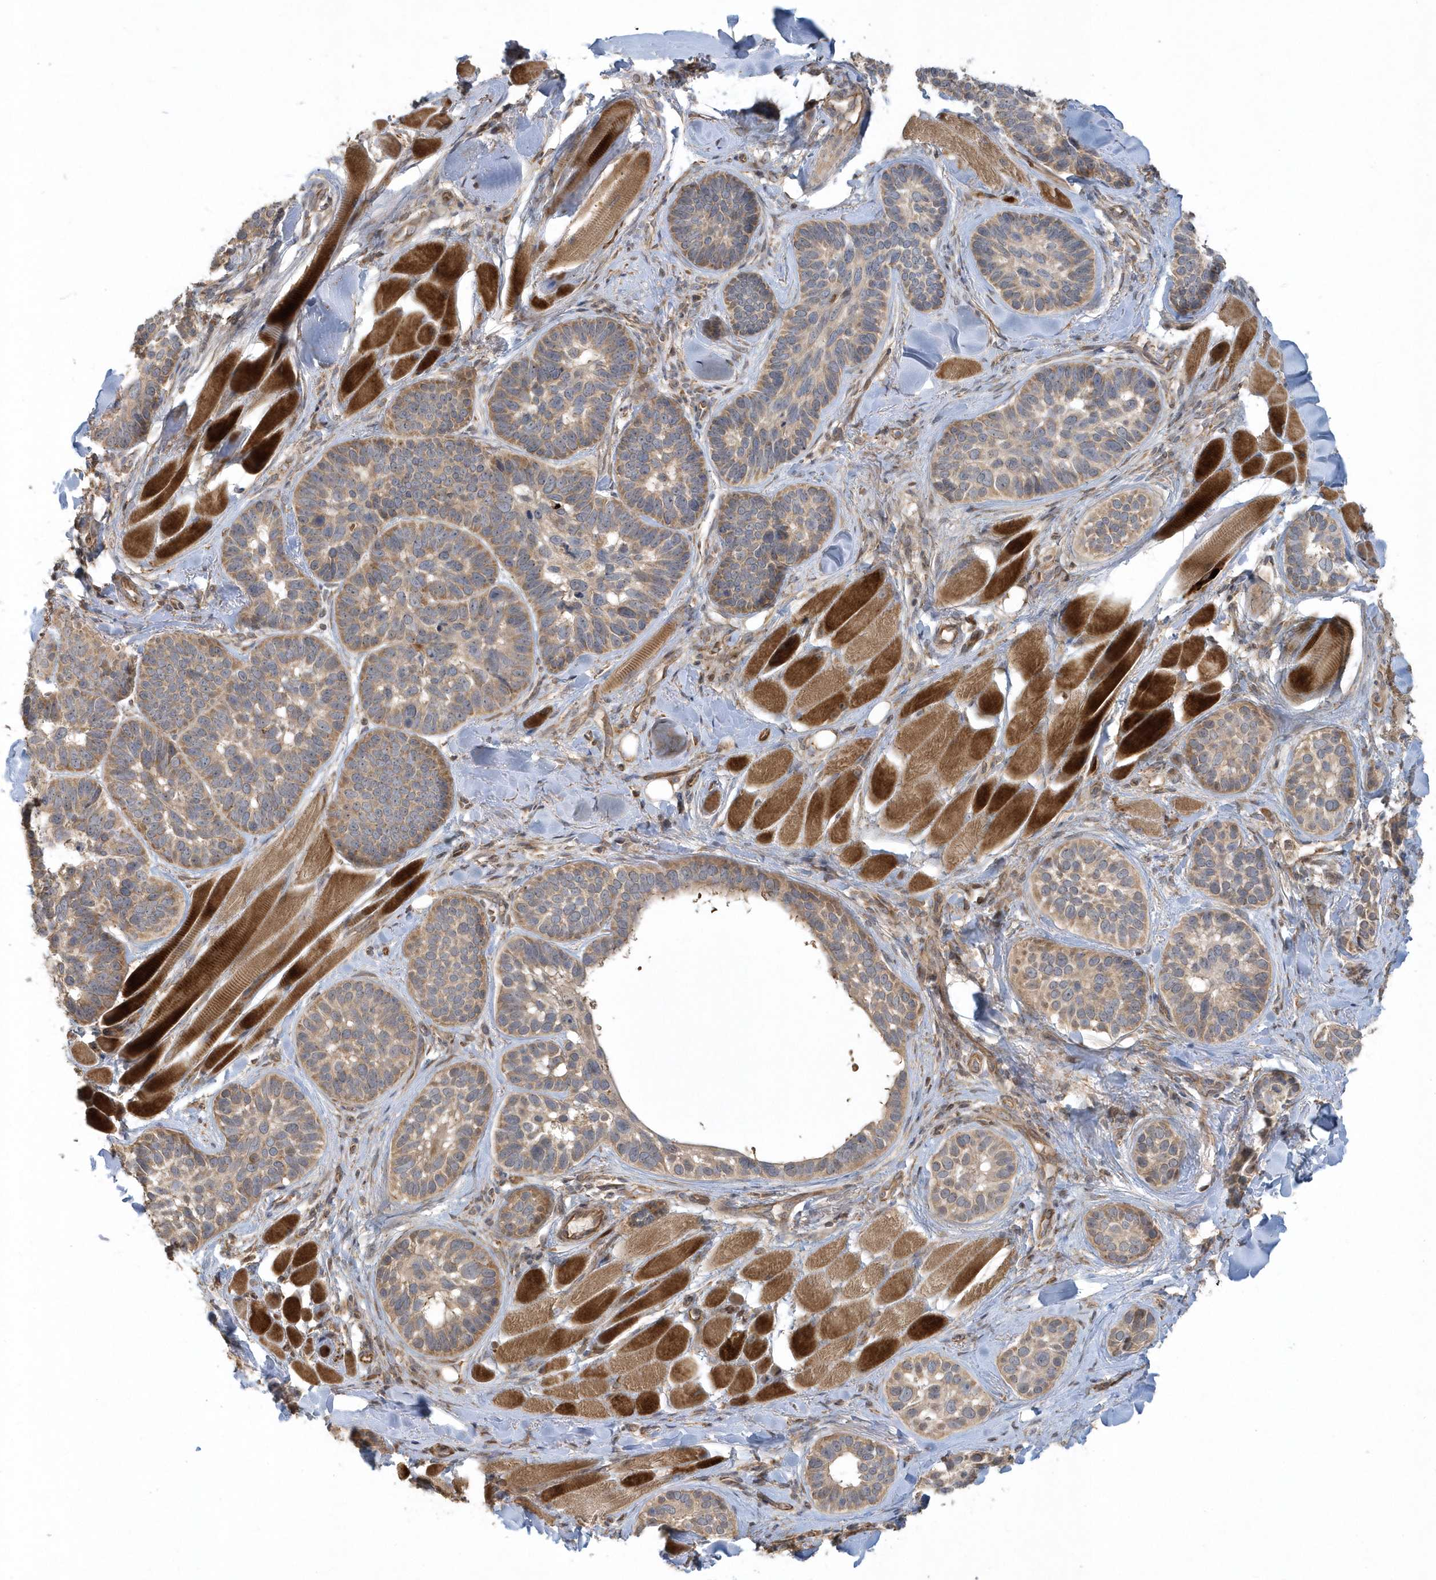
{"staining": {"intensity": "moderate", "quantity": ">75%", "location": "cytoplasmic/membranous"}, "tissue": "skin cancer", "cell_type": "Tumor cells", "image_type": "cancer", "snomed": [{"axis": "morphology", "description": "Basal cell carcinoma"}, {"axis": "topography", "description": "Skin"}], "caption": "Protein expression analysis of skin basal cell carcinoma demonstrates moderate cytoplasmic/membranous expression in about >75% of tumor cells. (brown staining indicates protein expression, while blue staining denotes nuclei).", "gene": "THG1L", "patient": {"sex": "male", "age": 62}}